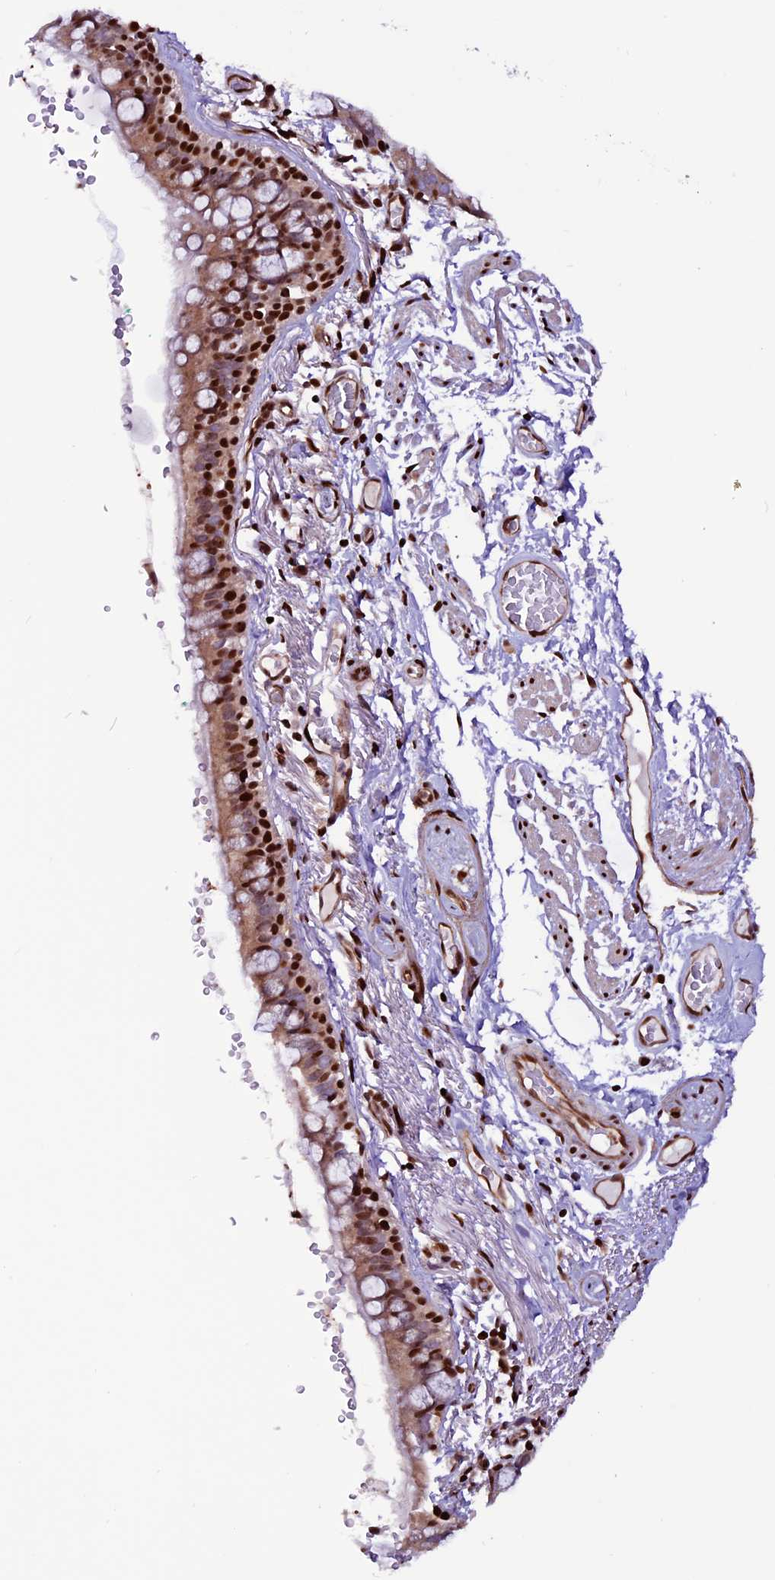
{"staining": {"intensity": "moderate", "quantity": ">75%", "location": "nuclear"}, "tissue": "bronchus", "cell_type": "Respiratory epithelial cells", "image_type": "normal", "snomed": [{"axis": "morphology", "description": "Normal tissue, NOS"}, {"axis": "topography", "description": "Lymph node"}, {"axis": "topography", "description": "Bronchus"}], "caption": "Immunohistochemistry (DAB) staining of unremarkable human bronchus reveals moderate nuclear protein positivity in about >75% of respiratory epithelial cells.", "gene": "RINL", "patient": {"sex": "male", "age": 63}}